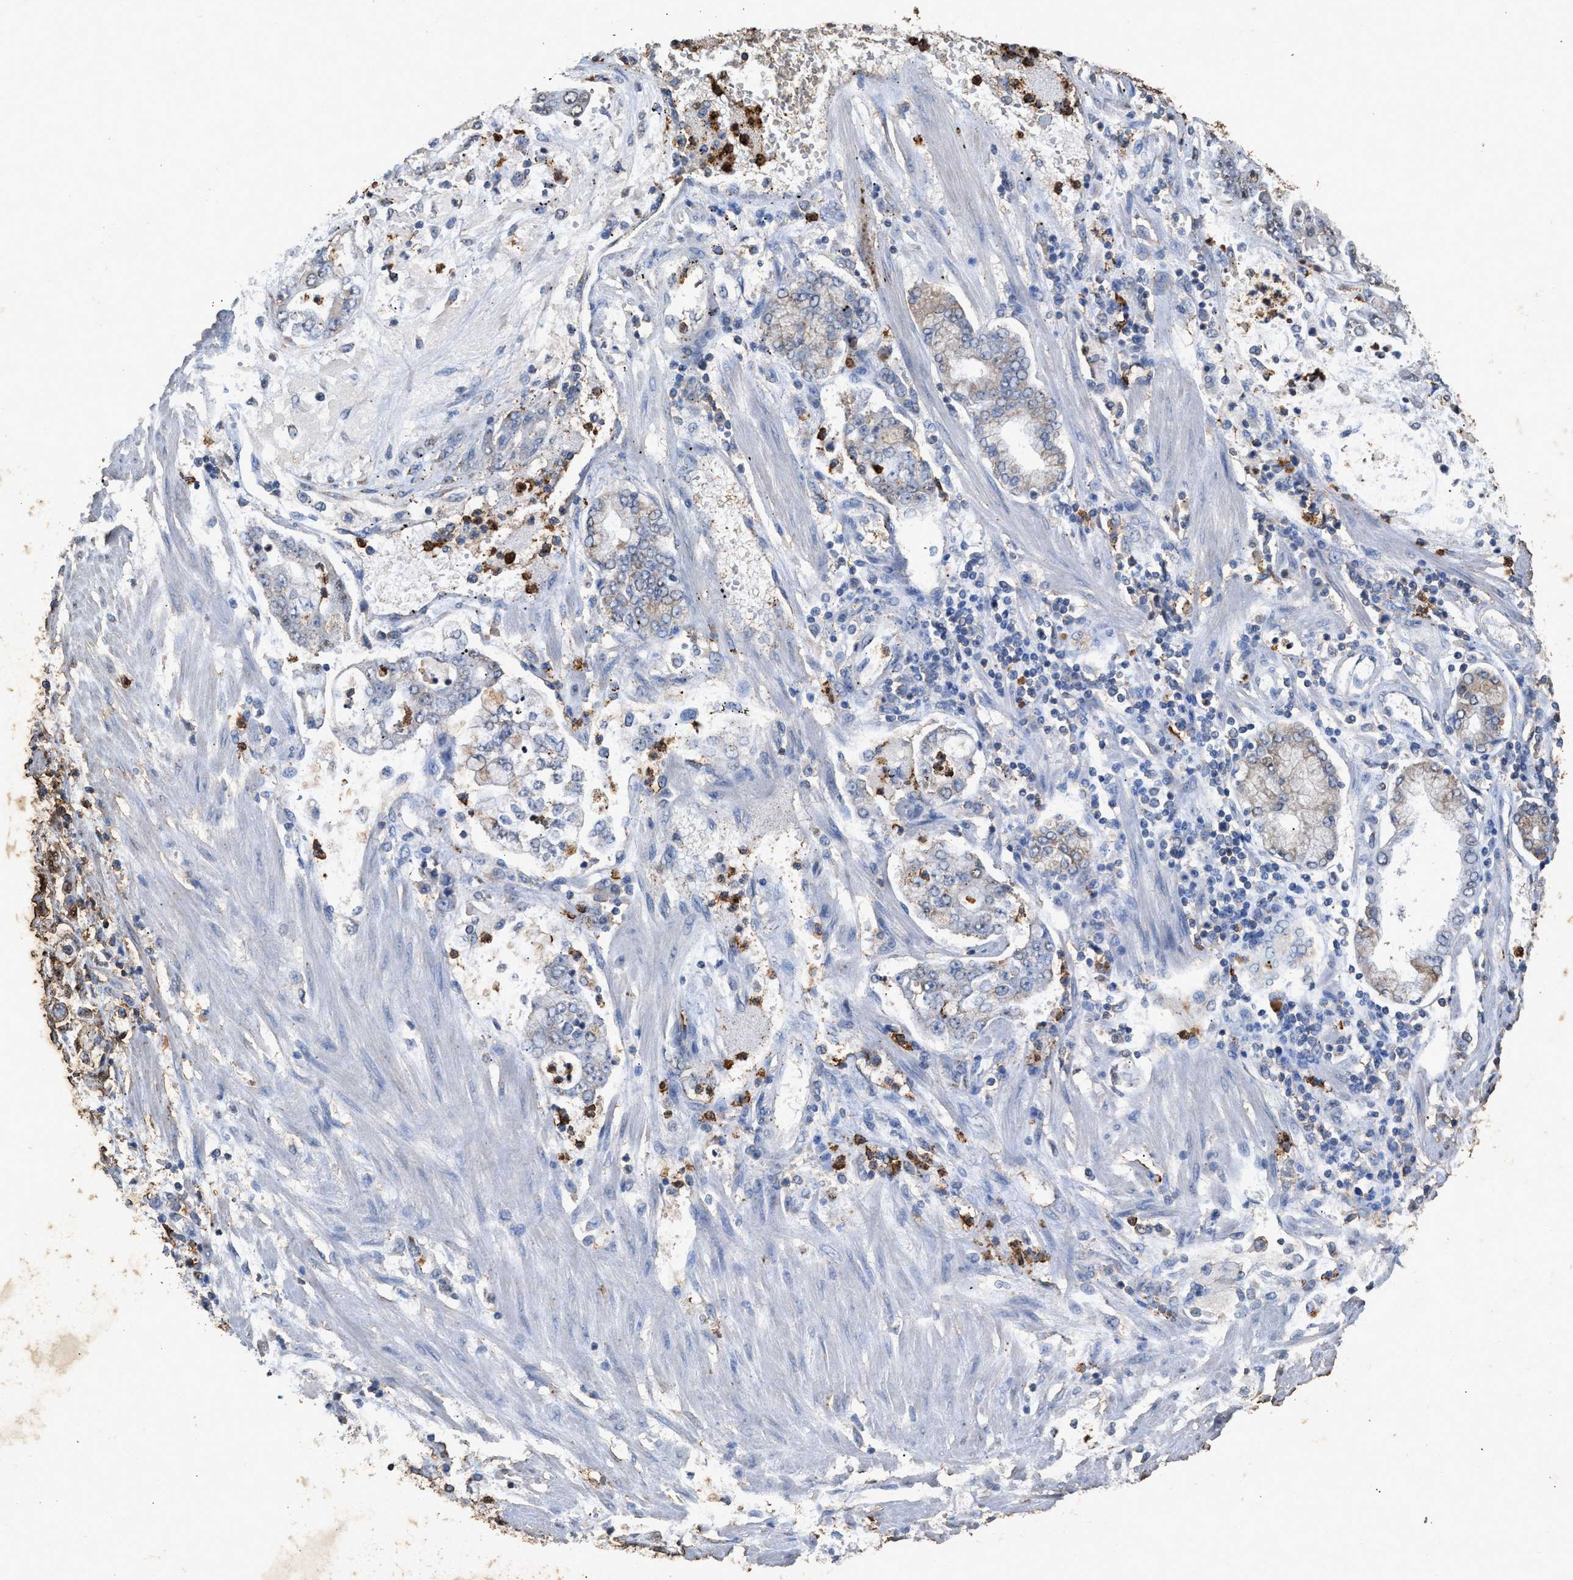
{"staining": {"intensity": "weak", "quantity": "<25%", "location": "cytoplasmic/membranous"}, "tissue": "stomach cancer", "cell_type": "Tumor cells", "image_type": "cancer", "snomed": [{"axis": "morphology", "description": "Adenocarcinoma, NOS"}, {"axis": "topography", "description": "Stomach"}], "caption": "Immunohistochemistry photomicrograph of human adenocarcinoma (stomach) stained for a protein (brown), which reveals no expression in tumor cells.", "gene": "LTB4R2", "patient": {"sex": "male", "age": 76}}